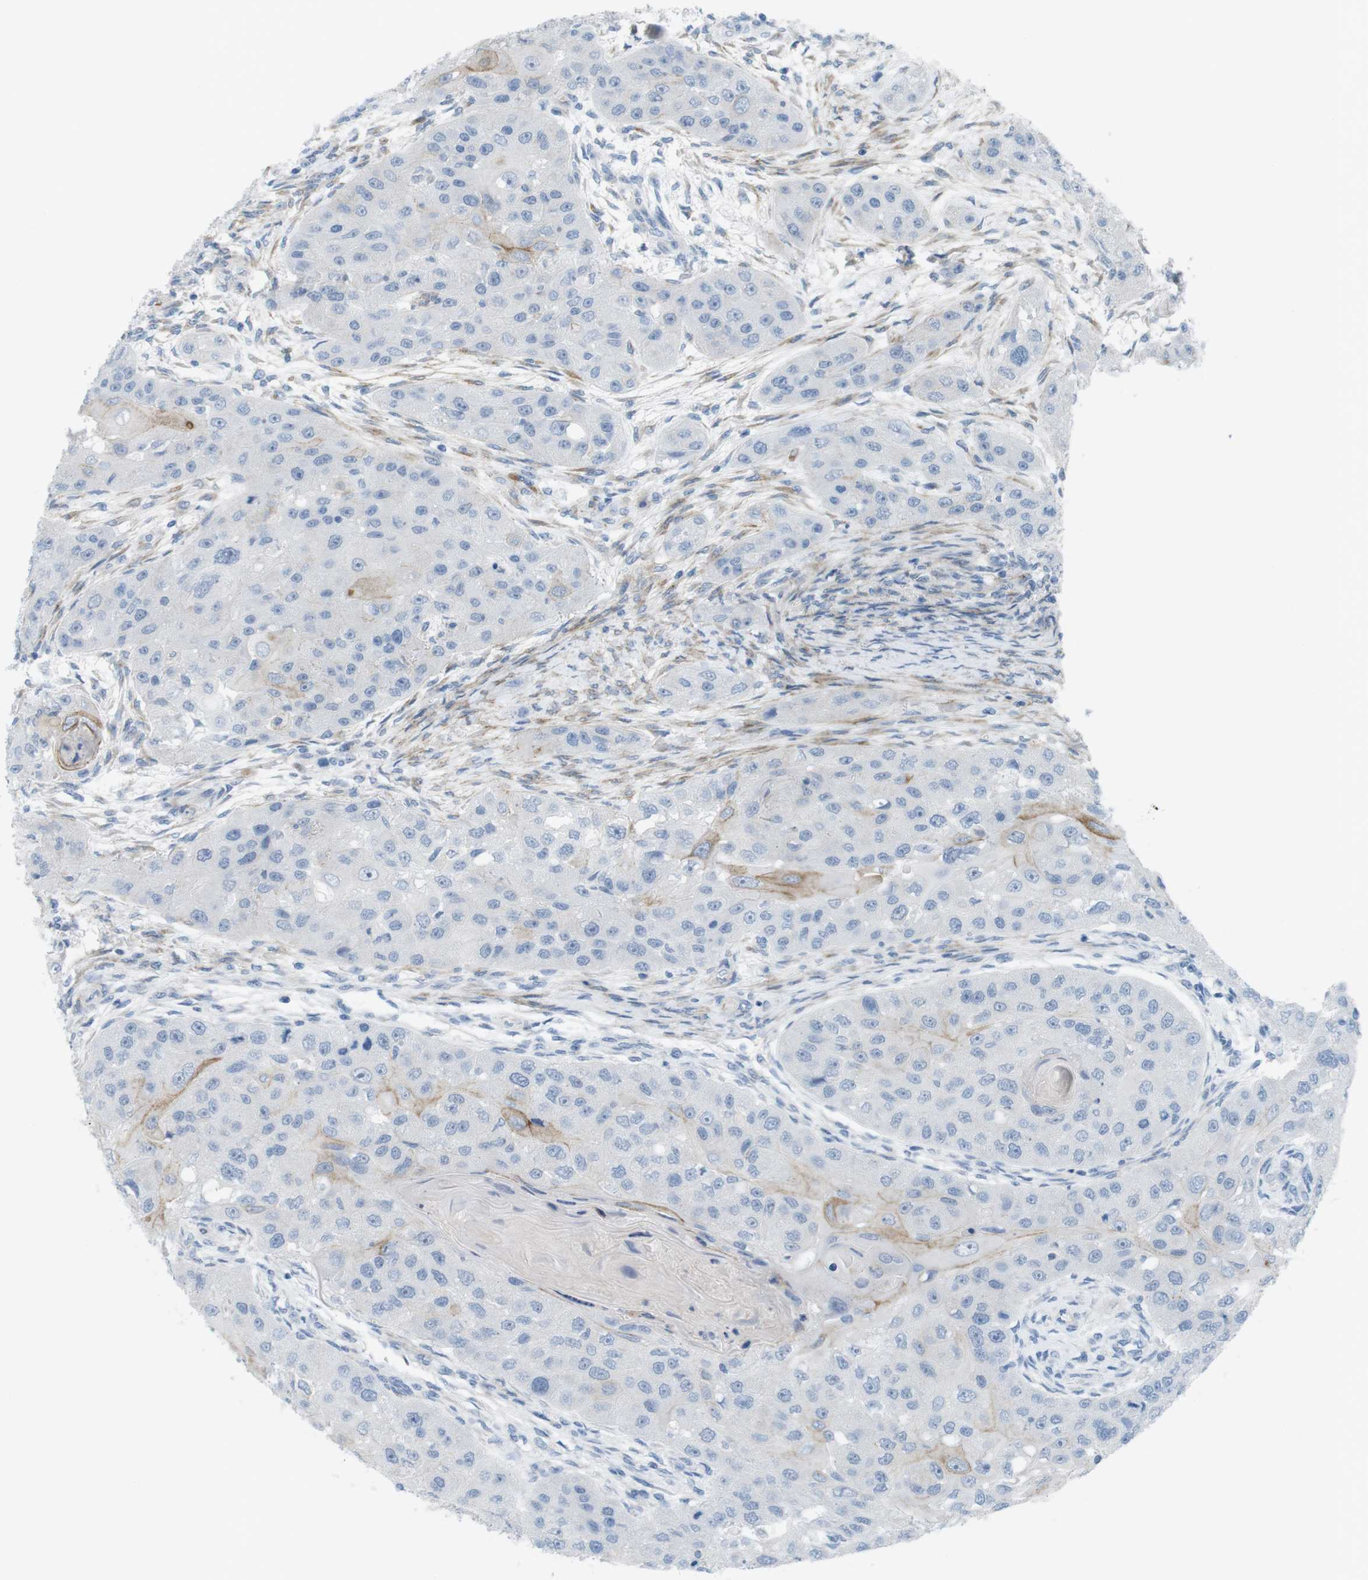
{"staining": {"intensity": "moderate", "quantity": "<25%", "location": "cytoplasmic/membranous"}, "tissue": "head and neck cancer", "cell_type": "Tumor cells", "image_type": "cancer", "snomed": [{"axis": "morphology", "description": "Normal tissue, NOS"}, {"axis": "morphology", "description": "Squamous cell carcinoma, NOS"}, {"axis": "topography", "description": "Skeletal muscle"}, {"axis": "topography", "description": "Head-Neck"}], "caption": "A high-resolution photomicrograph shows immunohistochemistry (IHC) staining of squamous cell carcinoma (head and neck), which displays moderate cytoplasmic/membranous expression in approximately <25% of tumor cells.", "gene": "MYH9", "patient": {"sex": "male", "age": 51}}